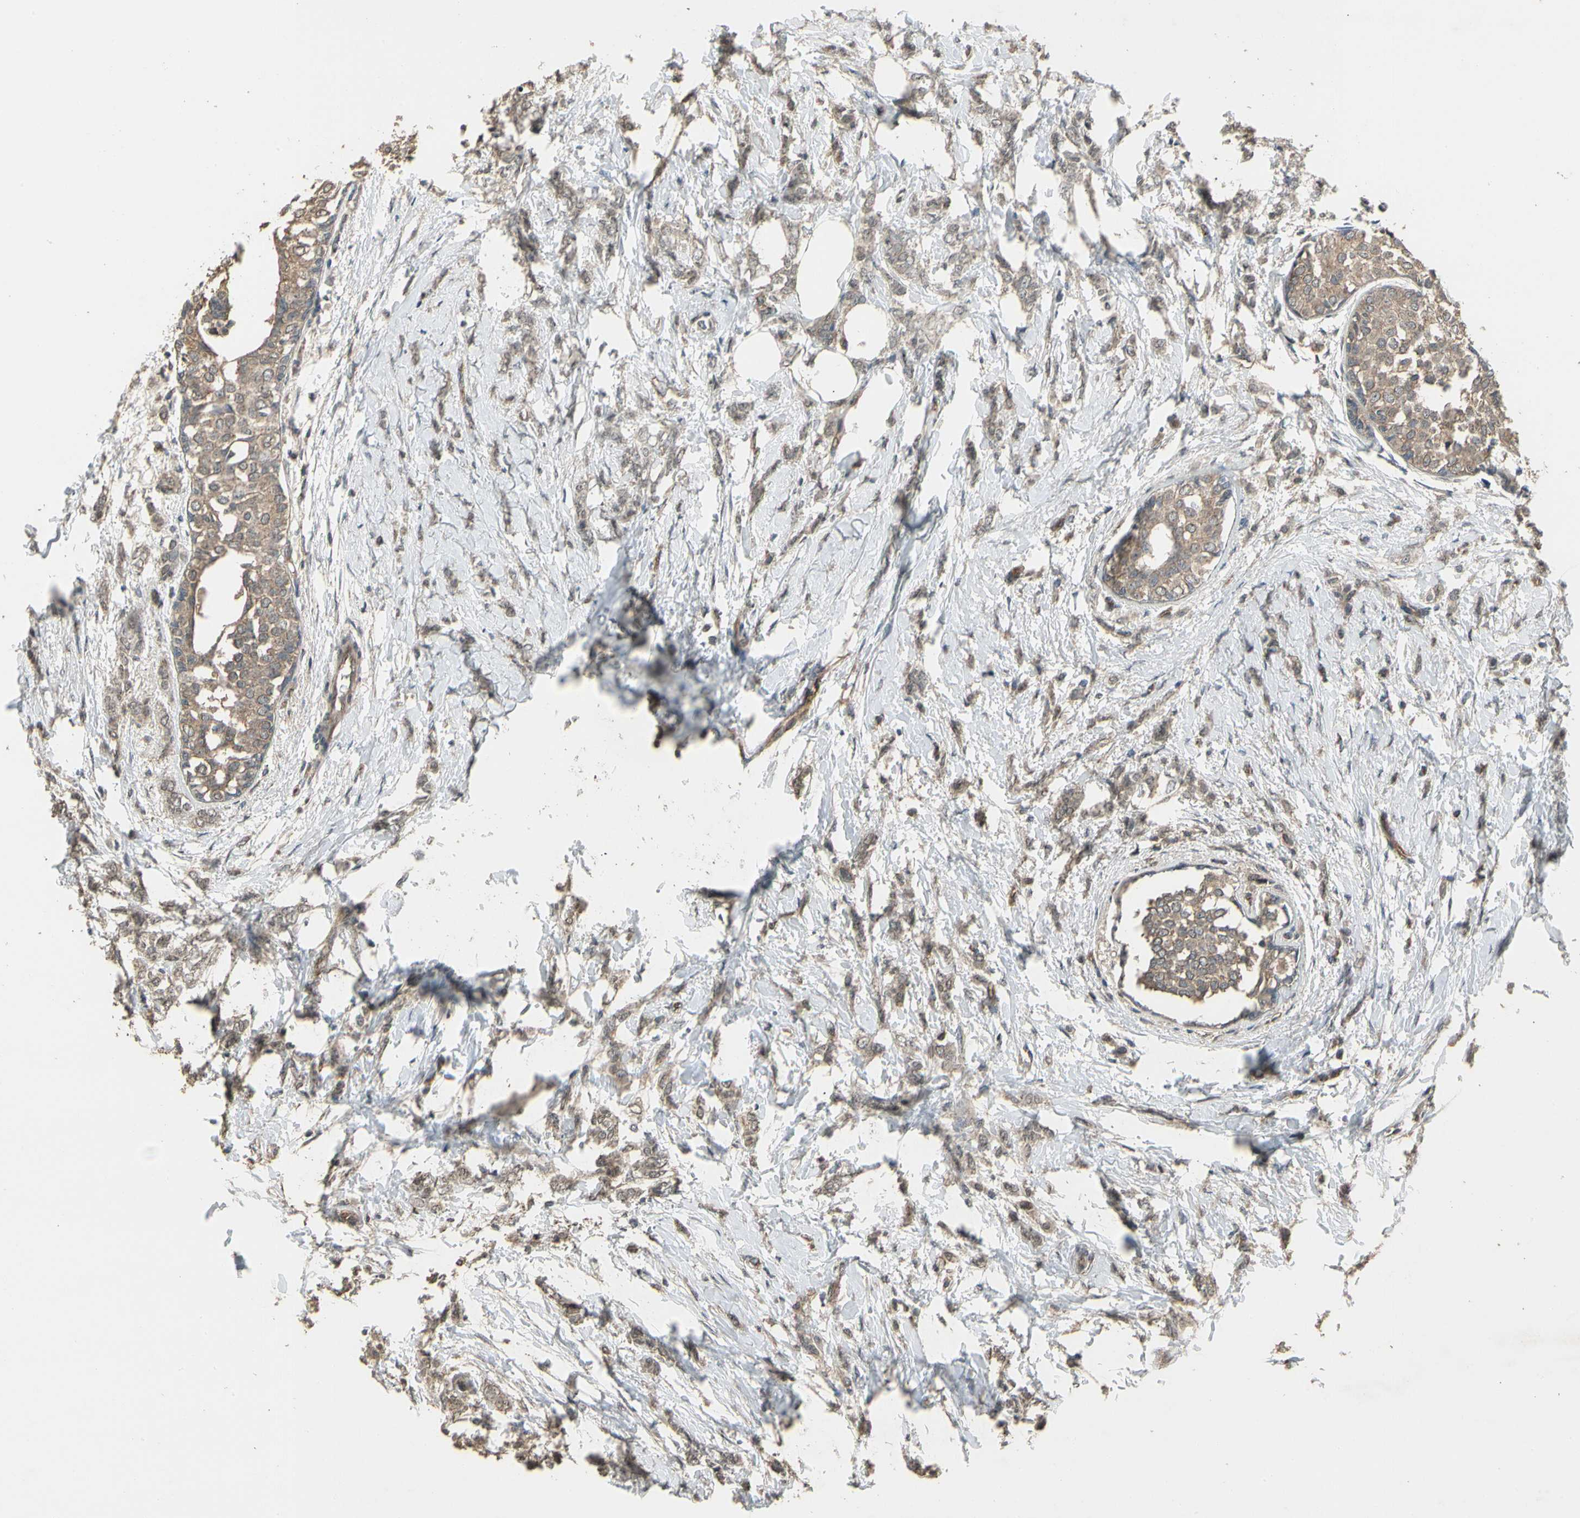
{"staining": {"intensity": "weak", "quantity": ">75%", "location": "cytoplasmic/membranous"}, "tissue": "breast cancer", "cell_type": "Tumor cells", "image_type": "cancer", "snomed": [{"axis": "morphology", "description": "Lobular carcinoma, in situ"}, {"axis": "morphology", "description": "Lobular carcinoma"}, {"axis": "topography", "description": "Breast"}], "caption": "Immunohistochemical staining of breast cancer displays weak cytoplasmic/membranous protein positivity in approximately >75% of tumor cells.", "gene": "RNF180", "patient": {"sex": "female", "age": 41}}